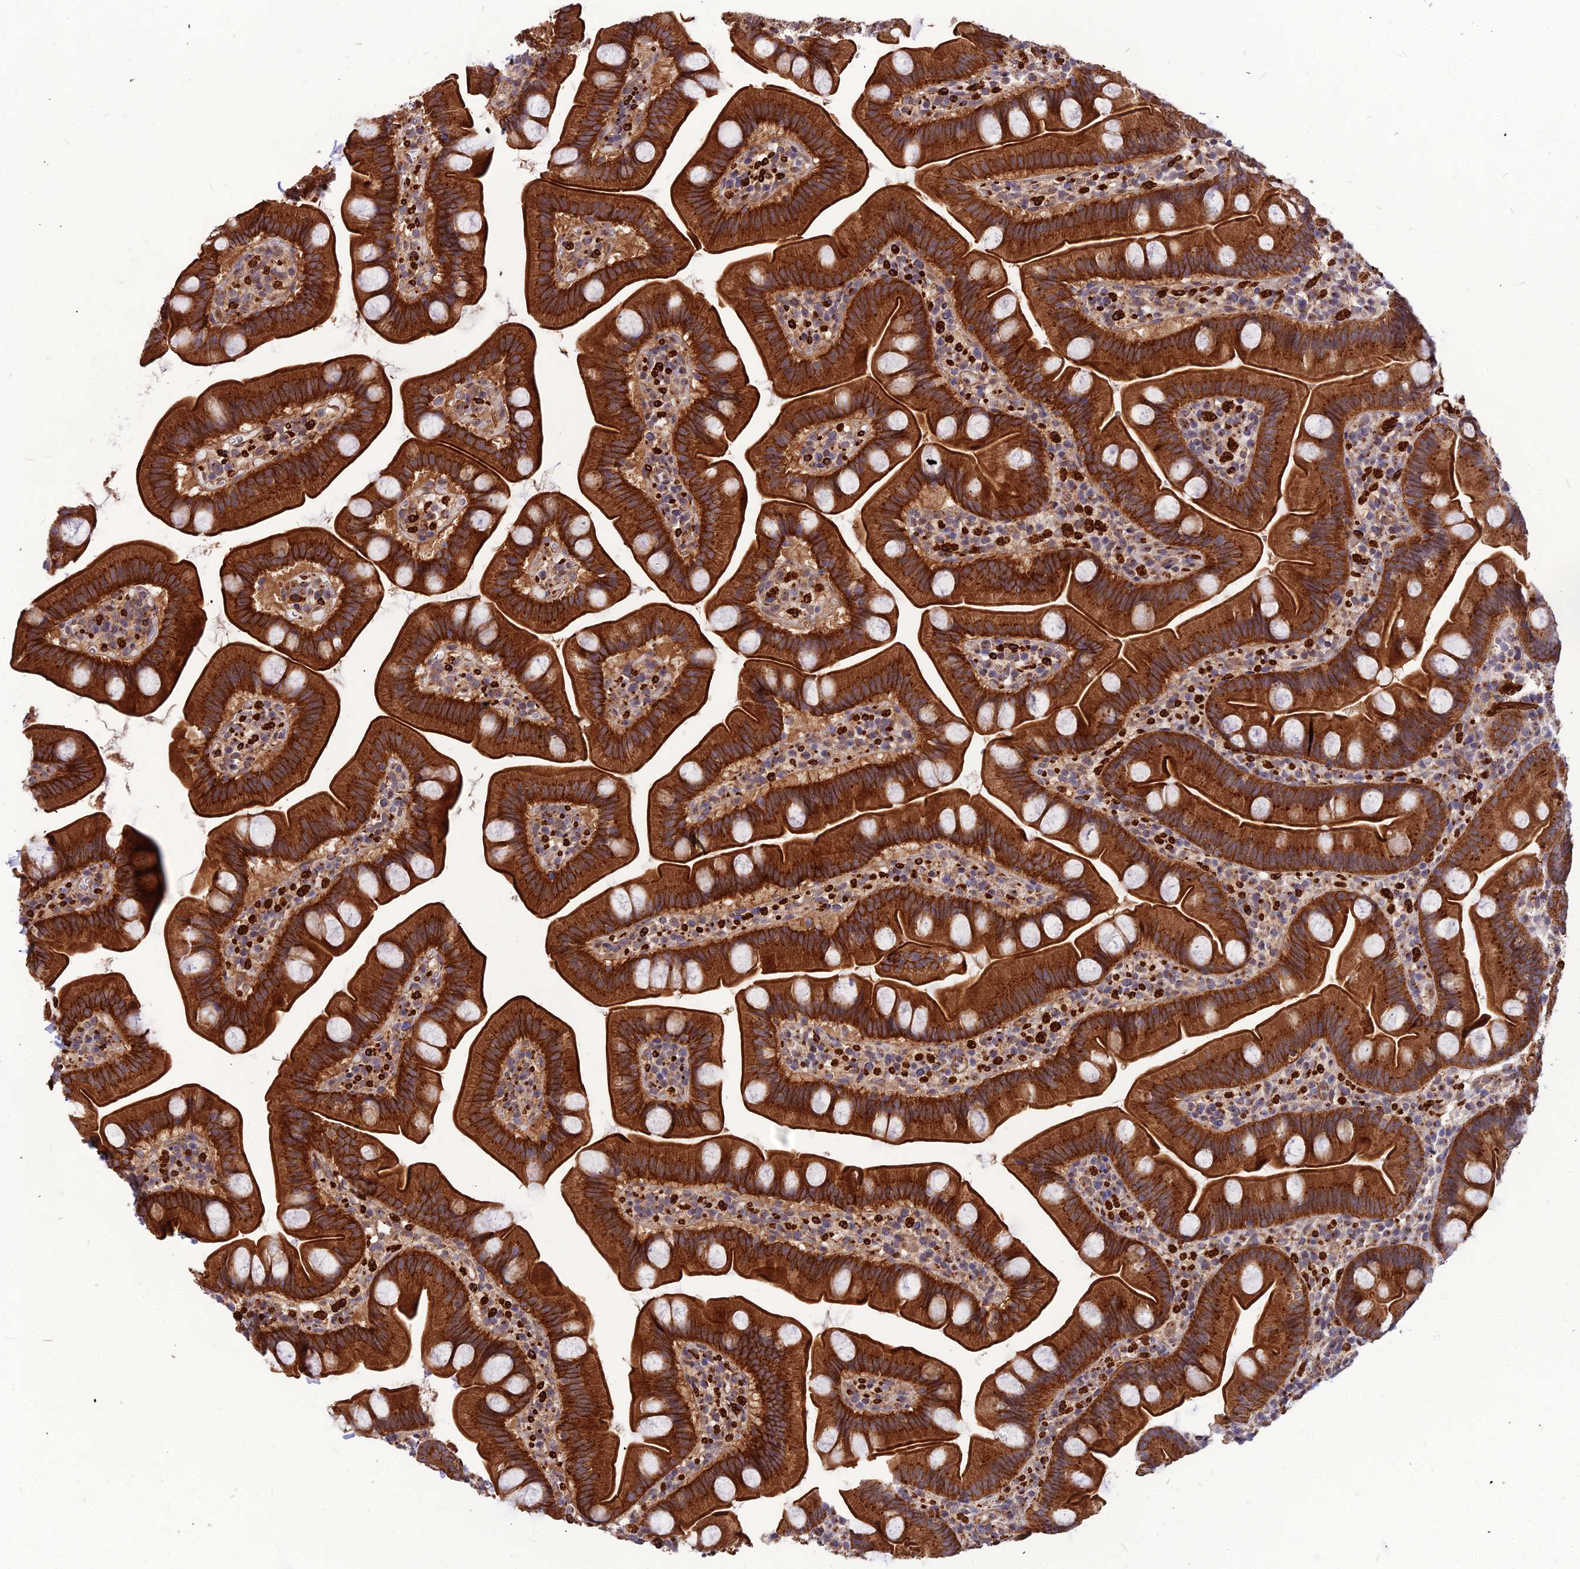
{"staining": {"intensity": "strong", "quantity": ">75%", "location": "cytoplasmic/membranous"}, "tissue": "small intestine", "cell_type": "Glandular cells", "image_type": "normal", "snomed": [{"axis": "morphology", "description": "Normal tissue, NOS"}, {"axis": "topography", "description": "Small intestine"}], "caption": "Immunohistochemistry (DAB (3,3'-diaminobenzidine)) staining of normal human small intestine displays strong cytoplasmic/membranous protein expression in about >75% of glandular cells.", "gene": "LEKR1", "patient": {"sex": "female", "age": 68}}